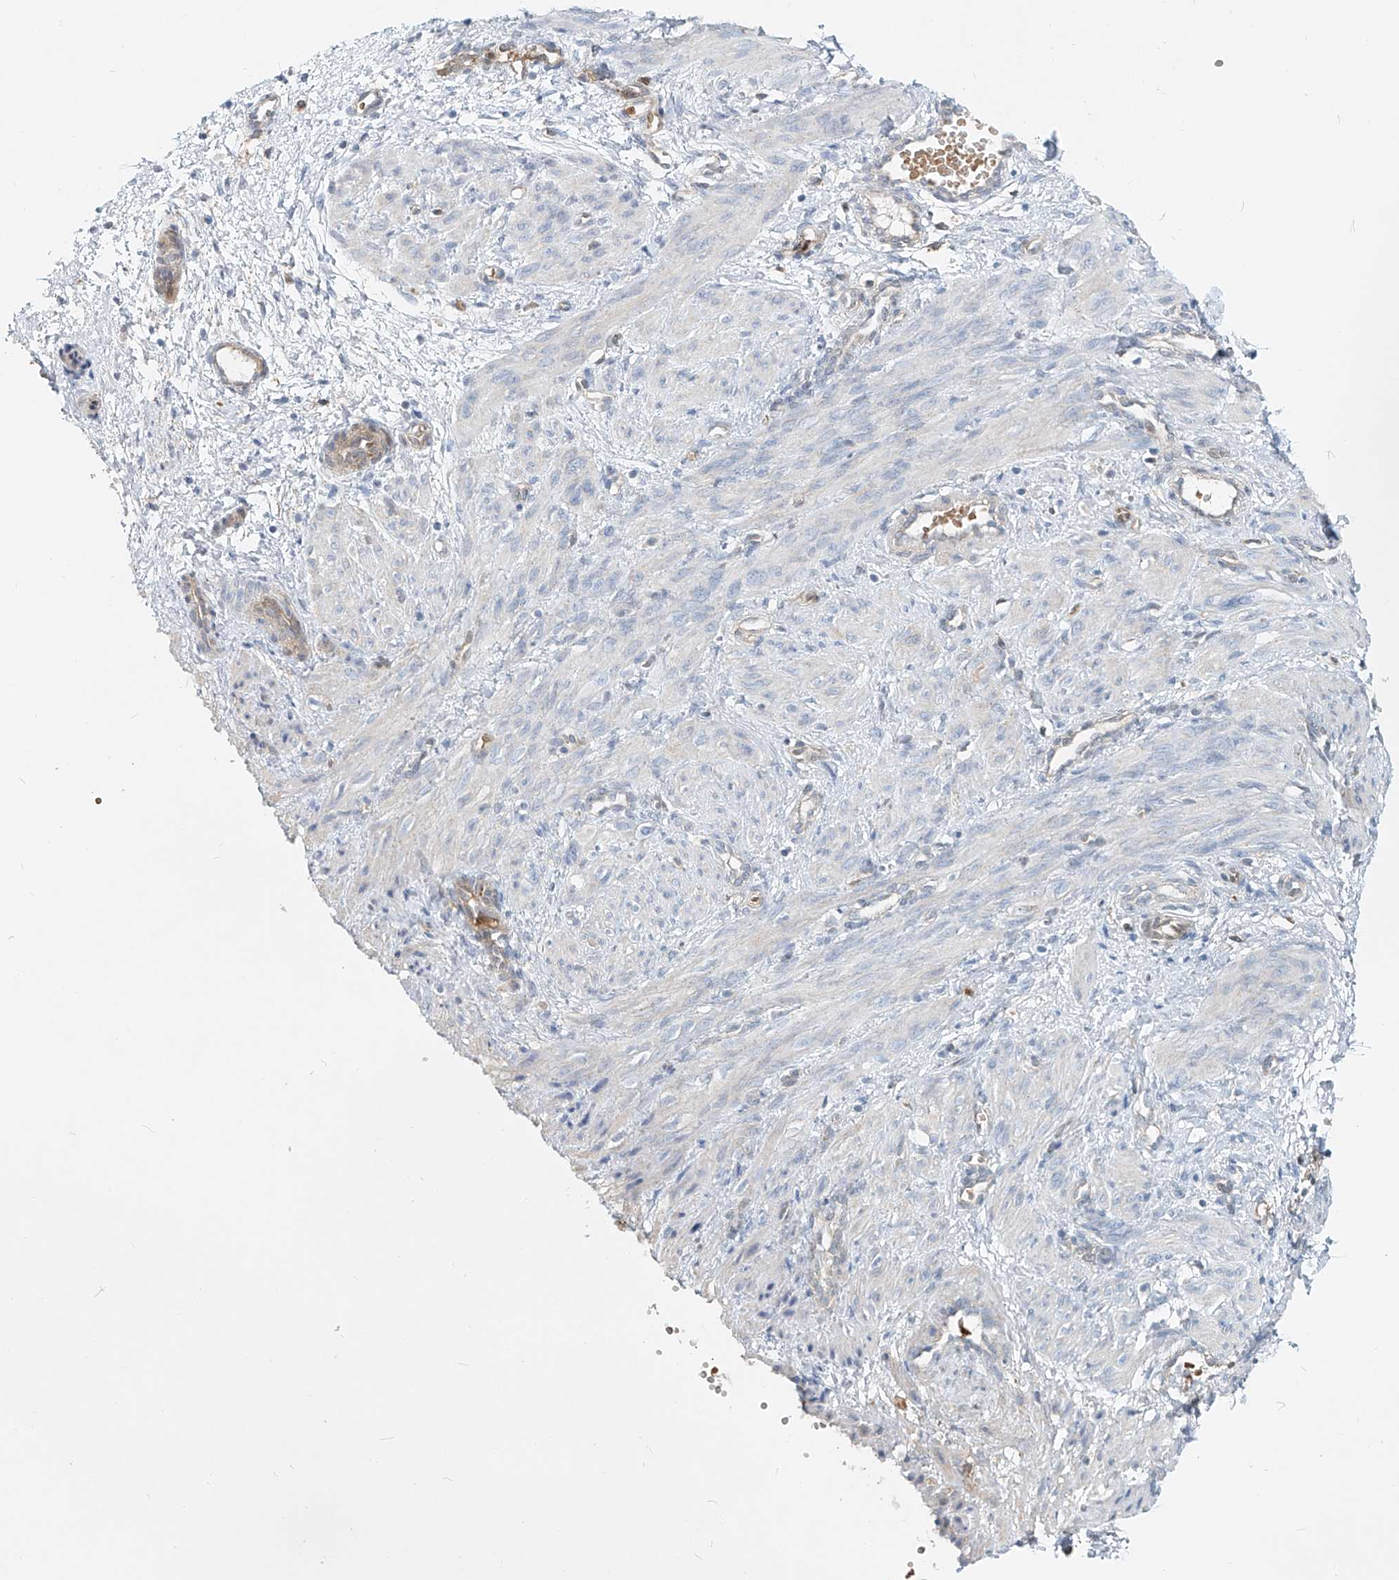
{"staining": {"intensity": "negative", "quantity": "none", "location": "none"}, "tissue": "smooth muscle", "cell_type": "Smooth muscle cells", "image_type": "normal", "snomed": [{"axis": "morphology", "description": "Normal tissue, NOS"}, {"axis": "topography", "description": "Endometrium"}], "caption": "The image shows no staining of smooth muscle cells in benign smooth muscle. The staining is performed using DAB brown chromogen with nuclei counter-stained in using hematoxylin.", "gene": "PTPRA", "patient": {"sex": "female", "age": 33}}